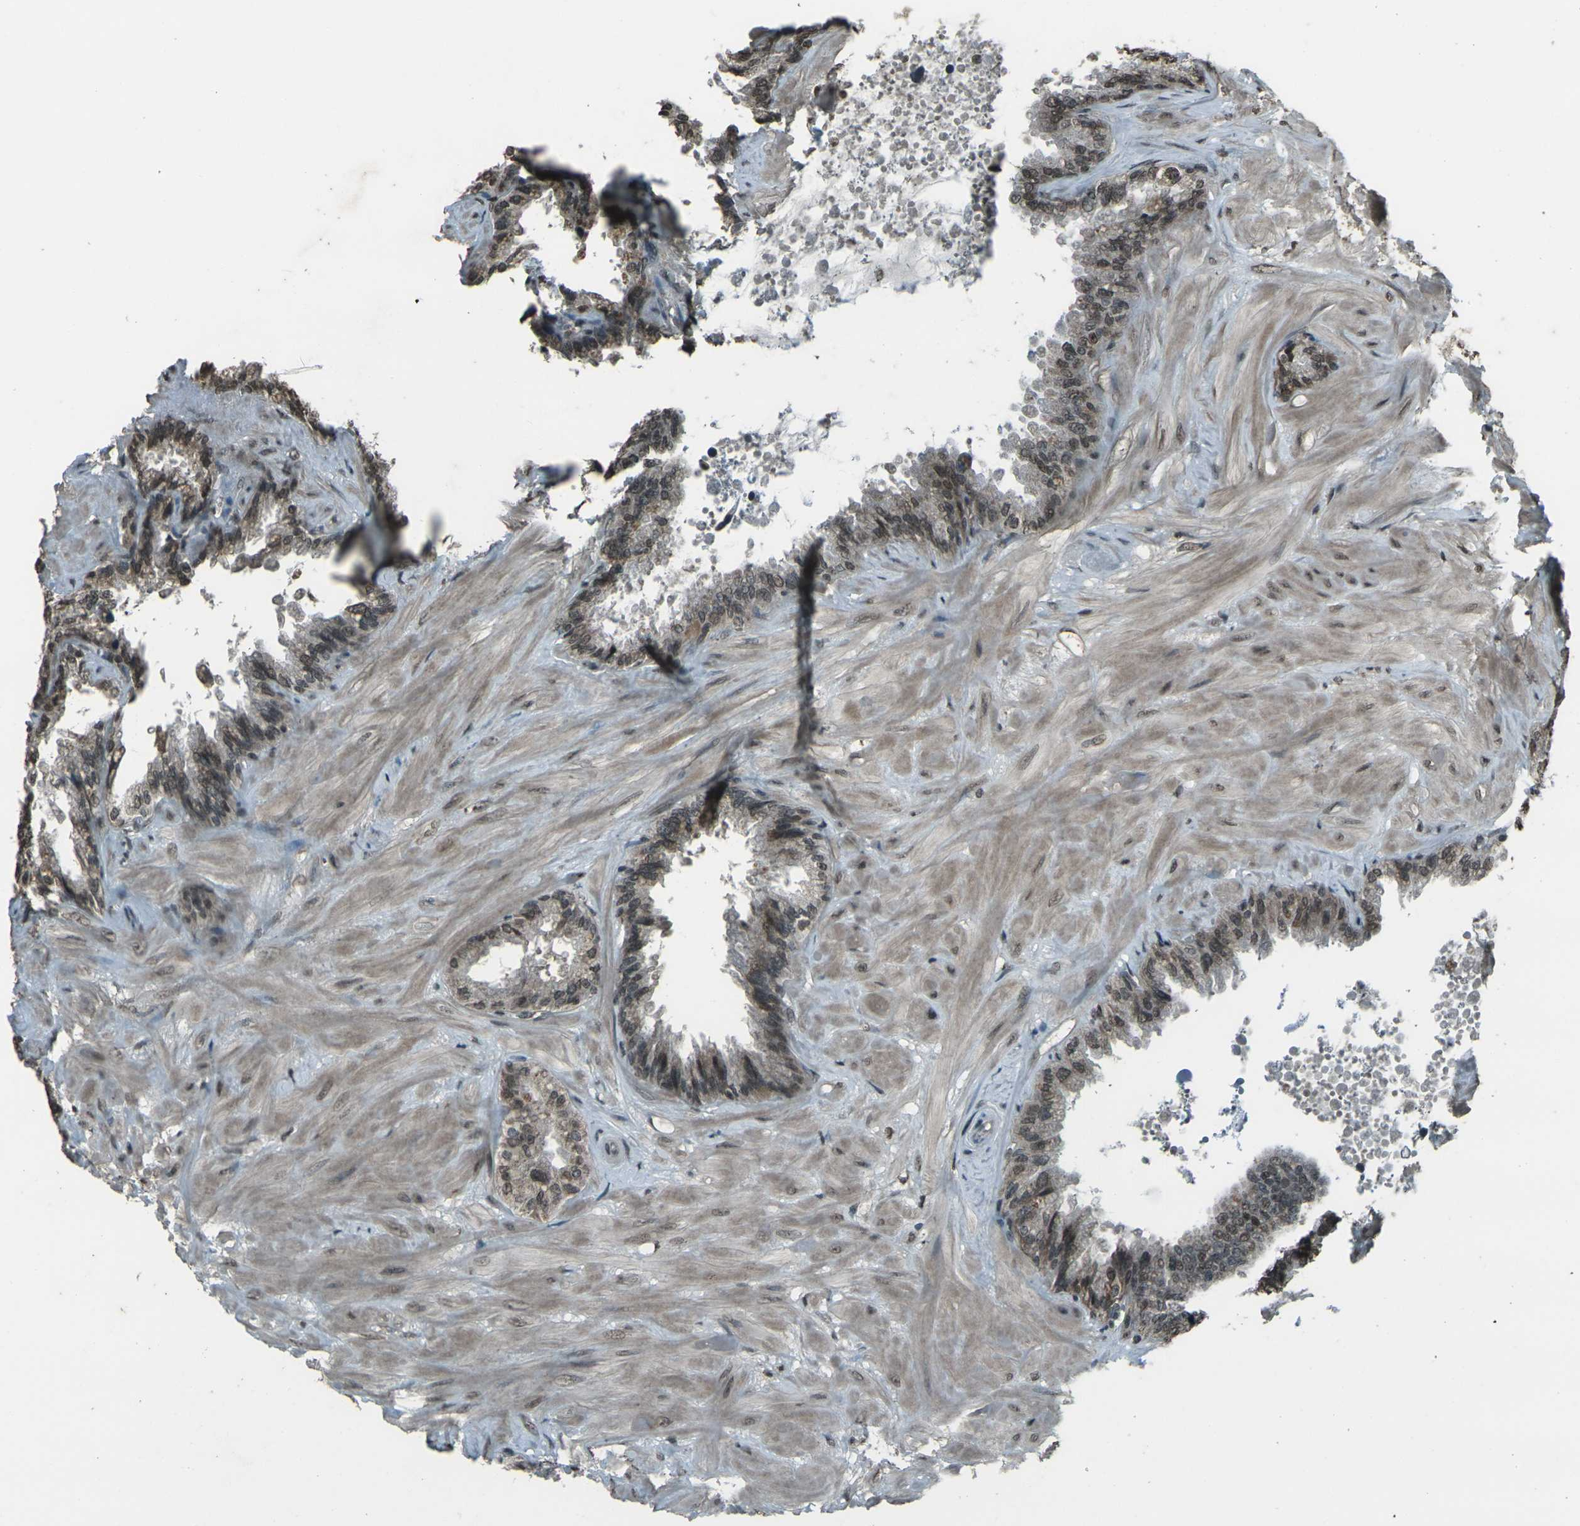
{"staining": {"intensity": "weak", "quantity": ">75%", "location": "cytoplasmic/membranous,nuclear"}, "tissue": "seminal vesicle", "cell_type": "Glandular cells", "image_type": "normal", "snomed": [{"axis": "morphology", "description": "Normal tissue, NOS"}, {"axis": "topography", "description": "Seminal veicle"}], "caption": "A high-resolution micrograph shows IHC staining of normal seminal vesicle, which exhibits weak cytoplasmic/membranous,nuclear staining in about >75% of glandular cells.", "gene": "PRPF8", "patient": {"sex": "male", "age": 46}}